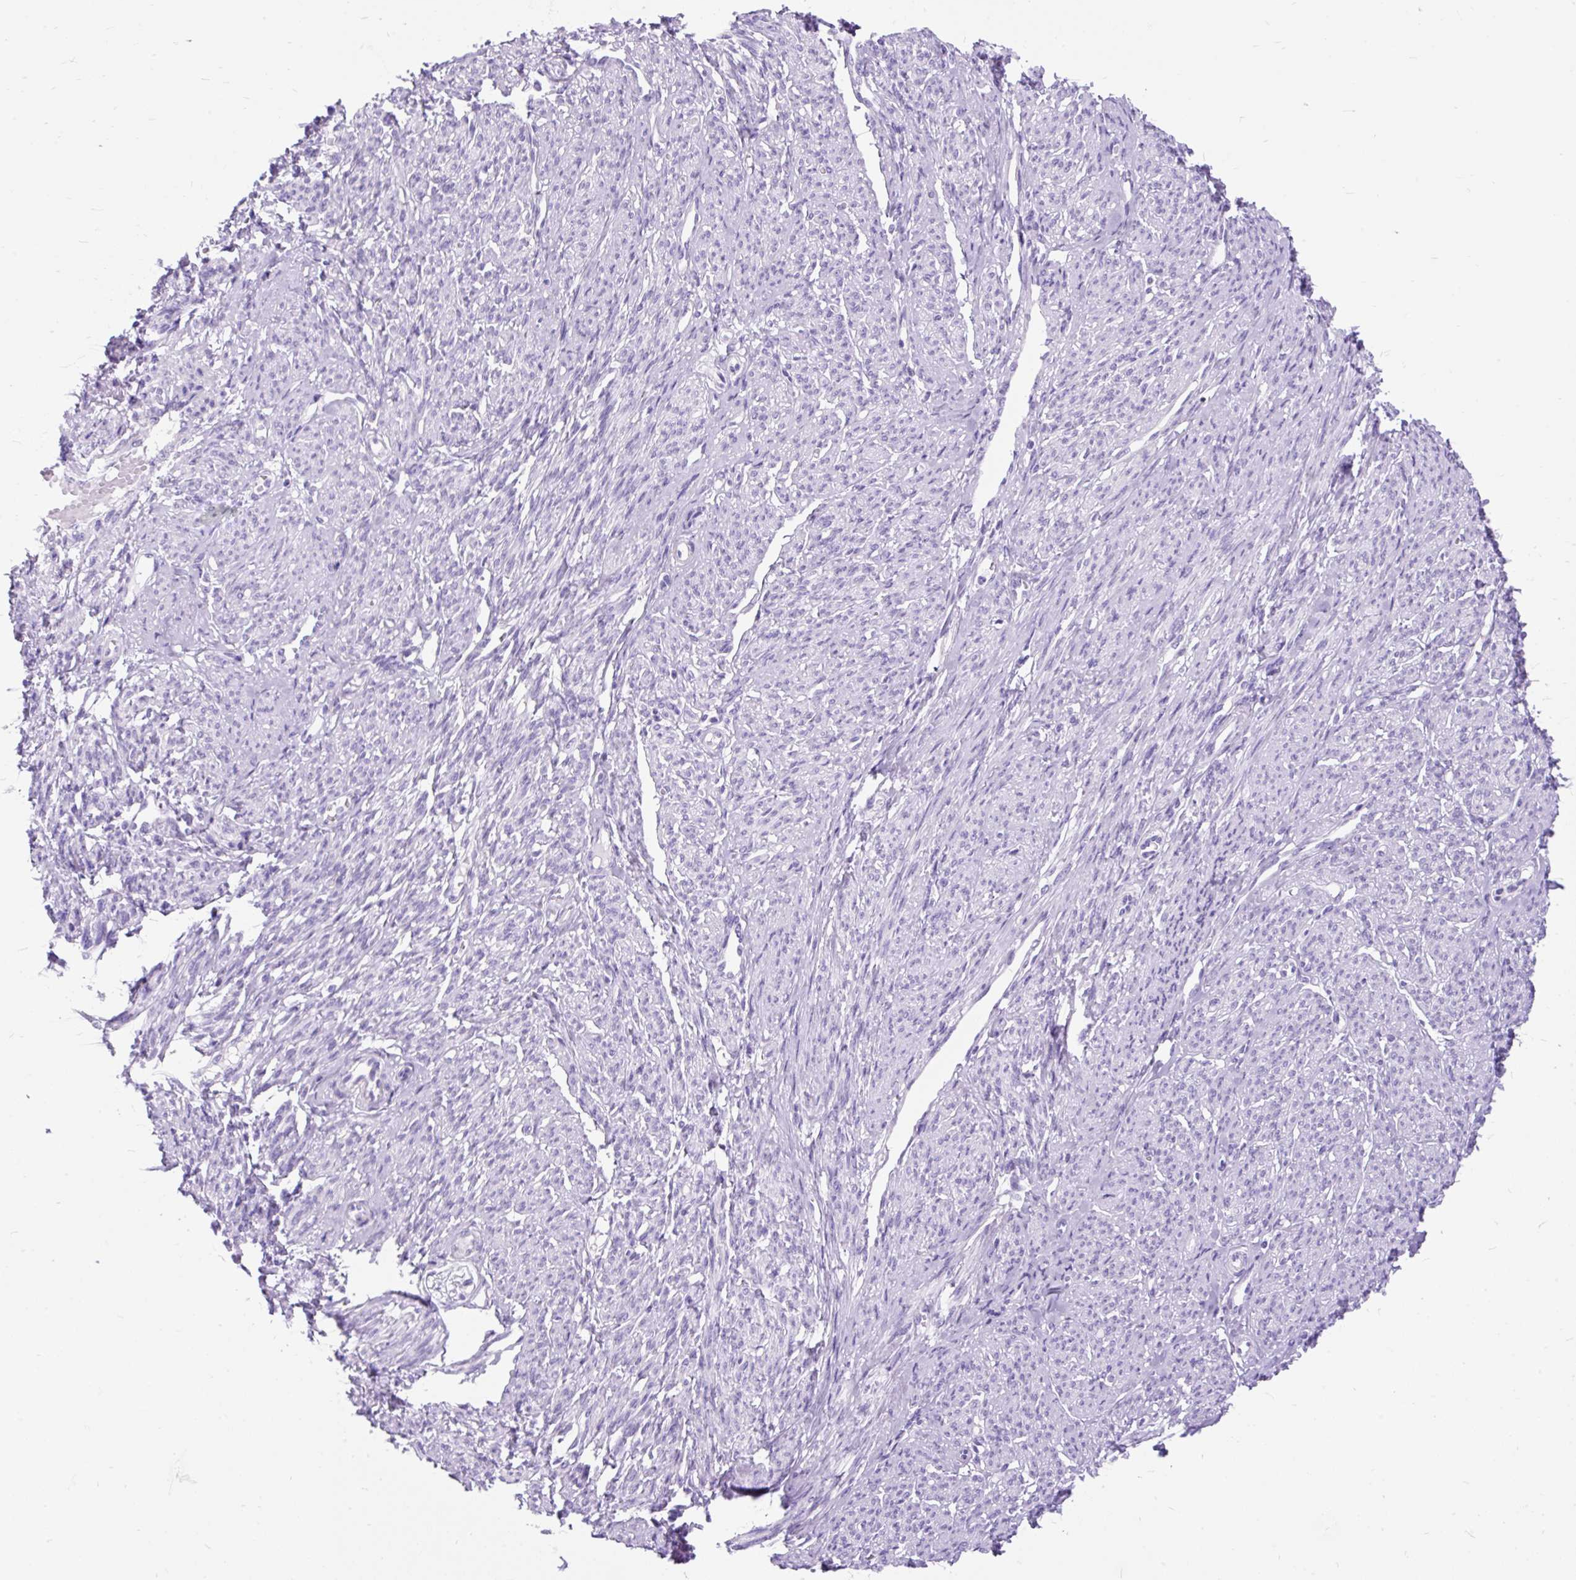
{"staining": {"intensity": "negative", "quantity": "none", "location": "none"}, "tissue": "smooth muscle", "cell_type": "Smooth muscle cells", "image_type": "normal", "snomed": [{"axis": "morphology", "description": "Normal tissue, NOS"}, {"axis": "topography", "description": "Smooth muscle"}], "caption": "A high-resolution micrograph shows immunohistochemistry staining of normal smooth muscle, which demonstrates no significant staining in smooth muscle cells.", "gene": "SCGB1A1", "patient": {"sex": "female", "age": 65}}